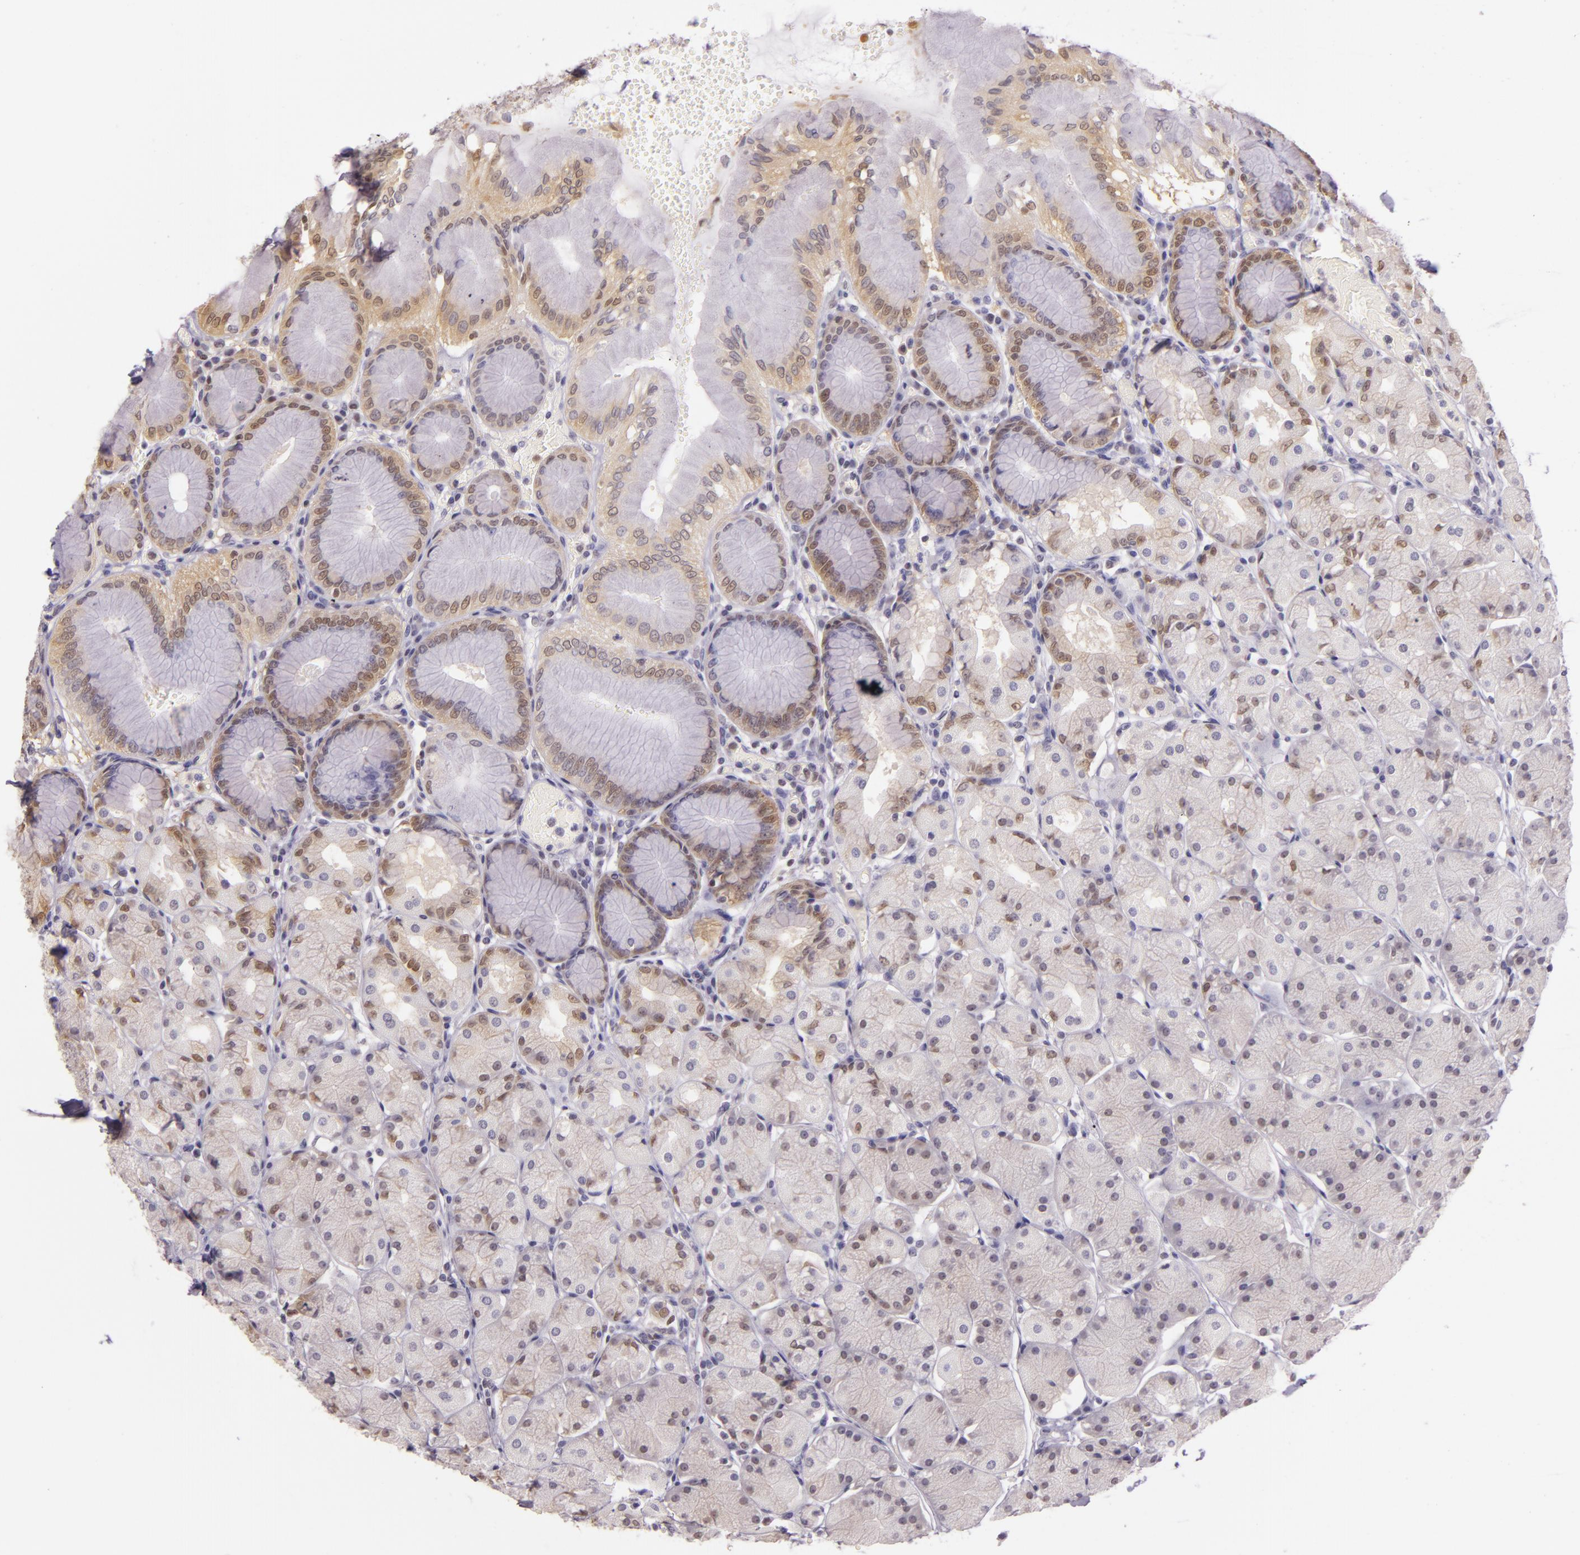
{"staining": {"intensity": "moderate", "quantity": "25%-75%", "location": "cytoplasmic/membranous,nuclear"}, "tissue": "stomach", "cell_type": "Glandular cells", "image_type": "normal", "snomed": [{"axis": "morphology", "description": "Normal tissue, NOS"}, {"axis": "topography", "description": "Stomach, upper"}, {"axis": "topography", "description": "Stomach"}], "caption": "This photomicrograph reveals unremarkable stomach stained with immunohistochemistry to label a protein in brown. The cytoplasmic/membranous,nuclear of glandular cells show moderate positivity for the protein. Nuclei are counter-stained blue.", "gene": "HSPA8", "patient": {"sex": "male", "age": 76}}